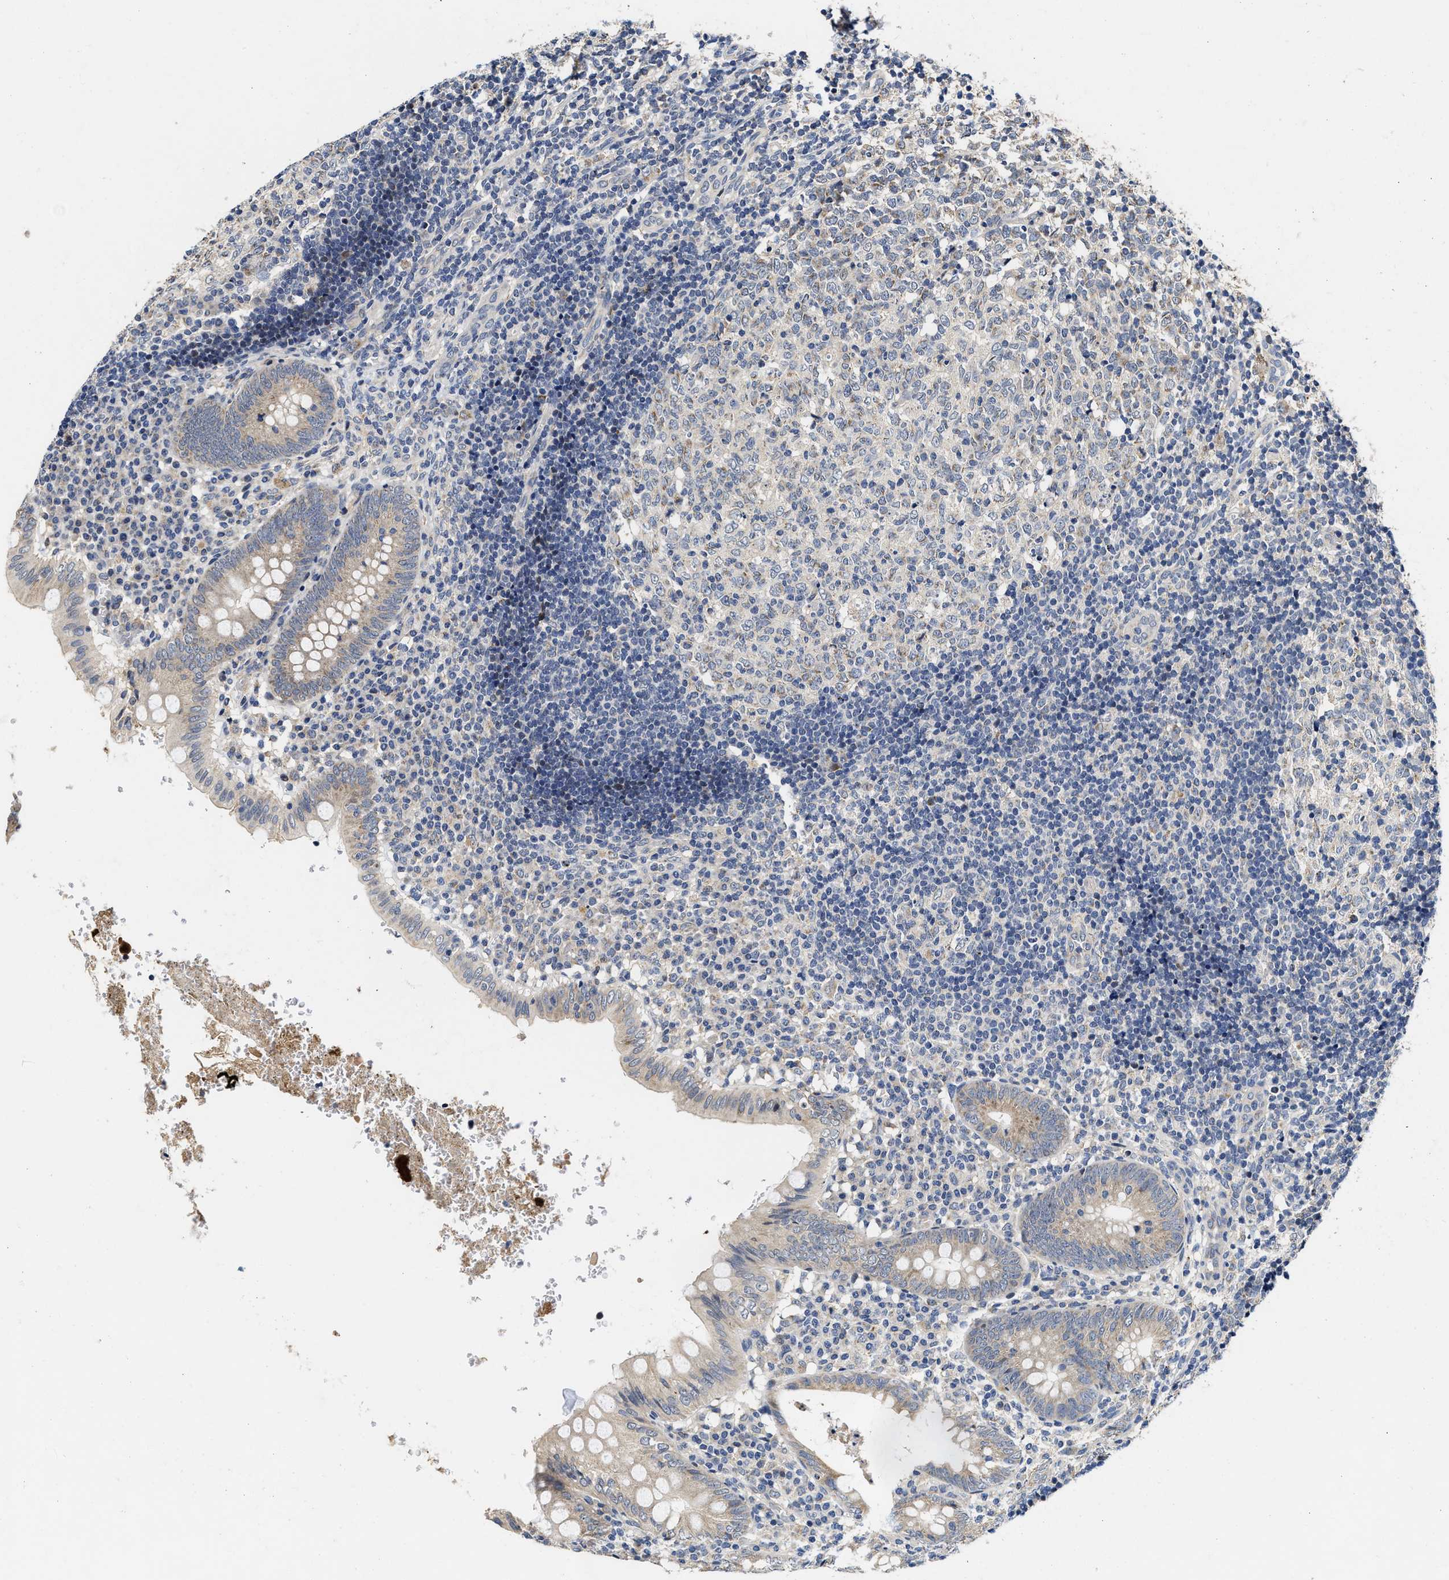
{"staining": {"intensity": "moderate", "quantity": ">75%", "location": "cytoplasmic/membranous"}, "tissue": "appendix", "cell_type": "Glandular cells", "image_type": "normal", "snomed": [{"axis": "morphology", "description": "Normal tissue, NOS"}, {"axis": "topography", "description": "Appendix"}], "caption": "Immunohistochemical staining of unremarkable human appendix reveals medium levels of moderate cytoplasmic/membranous staining in about >75% of glandular cells. Using DAB (brown) and hematoxylin (blue) stains, captured at high magnification using brightfield microscopy.", "gene": "SCYL2", "patient": {"sex": "male", "age": 8}}